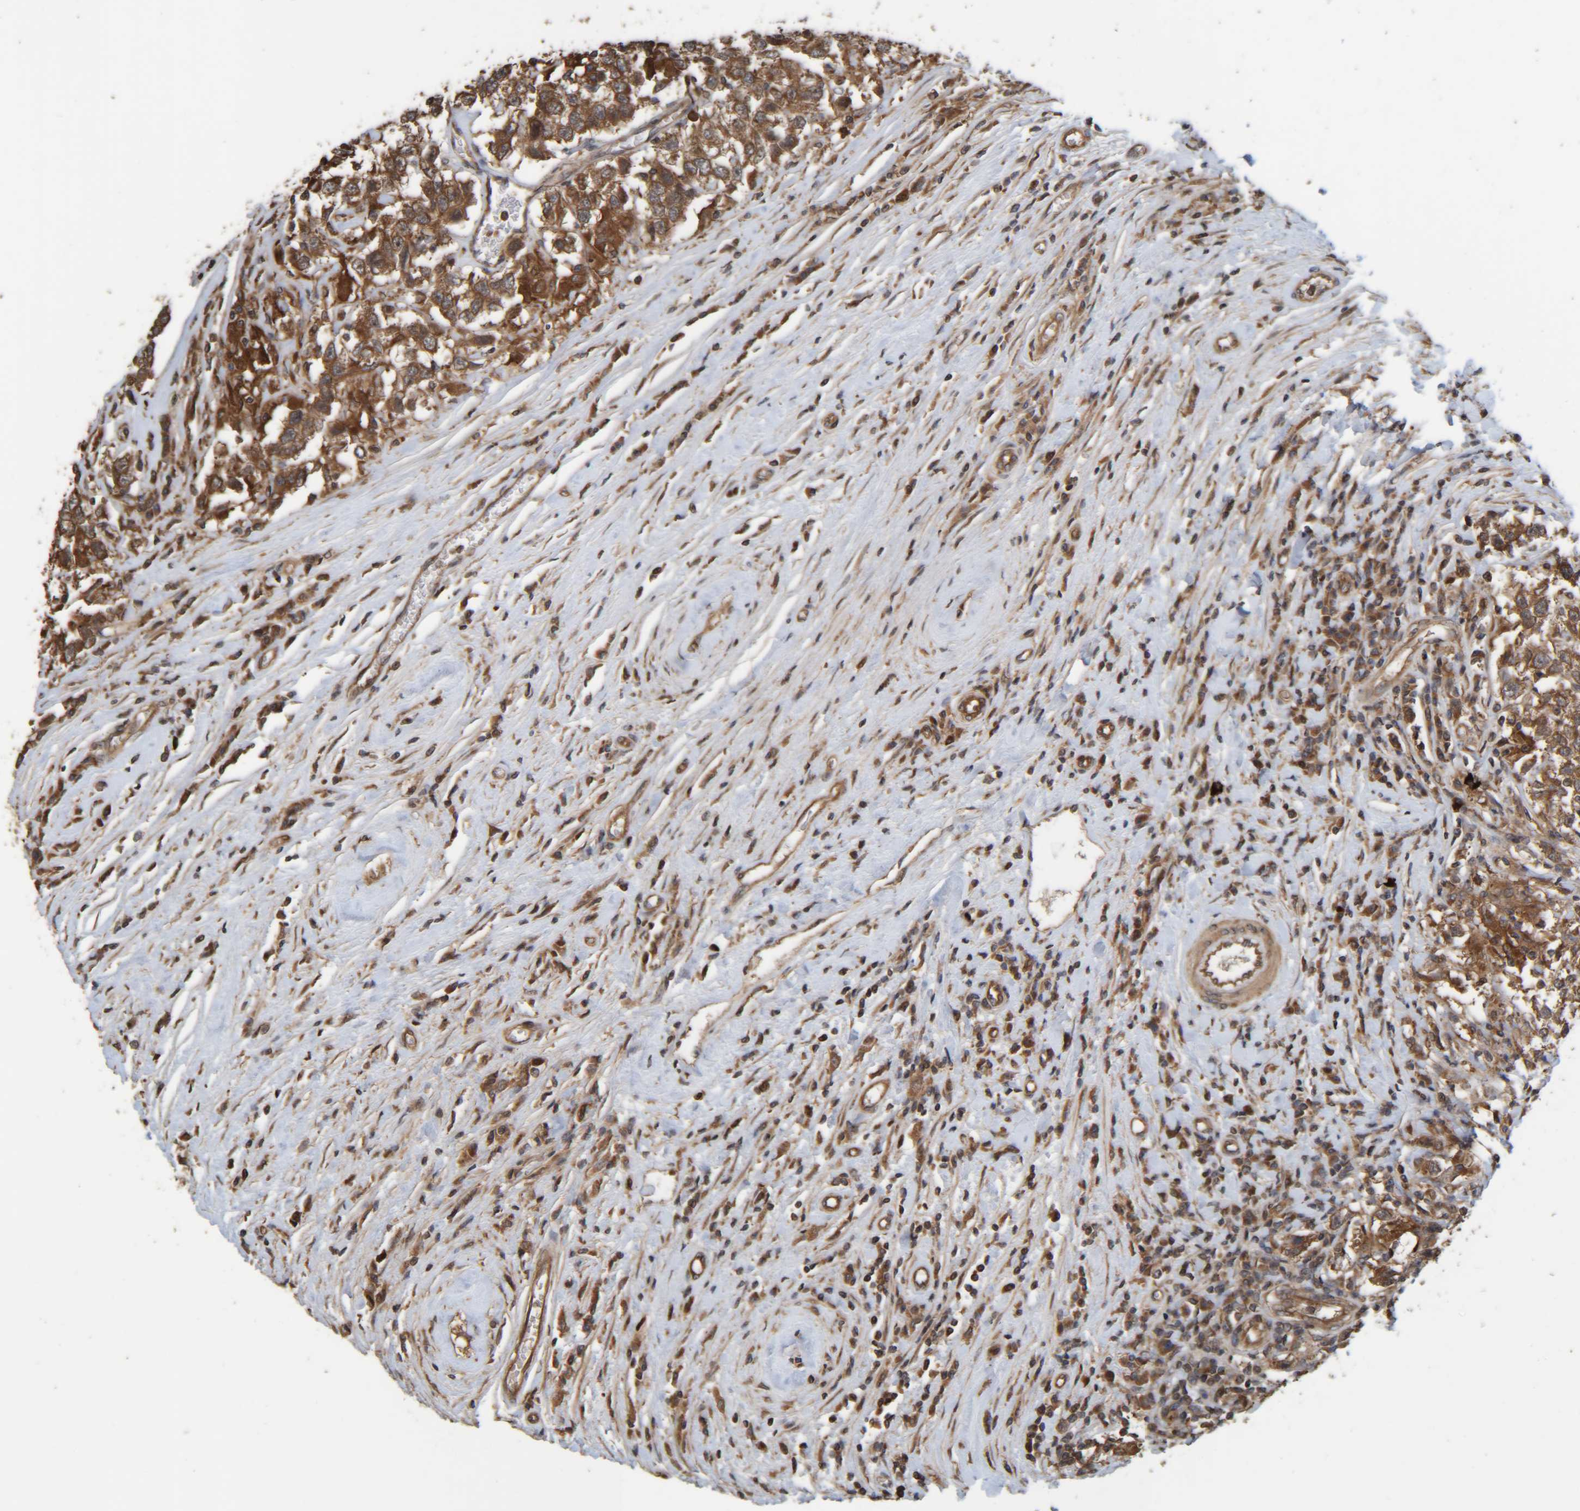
{"staining": {"intensity": "strong", "quantity": ">75%", "location": "cytoplasmic/membranous"}, "tissue": "testis cancer", "cell_type": "Tumor cells", "image_type": "cancer", "snomed": [{"axis": "morphology", "description": "Seminoma, NOS"}, {"axis": "topography", "description": "Testis"}], "caption": "Seminoma (testis) tissue demonstrates strong cytoplasmic/membranous staining in about >75% of tumor cells", "gene": "CCDC57", "patient": {"sex": "male", "age": 41}}